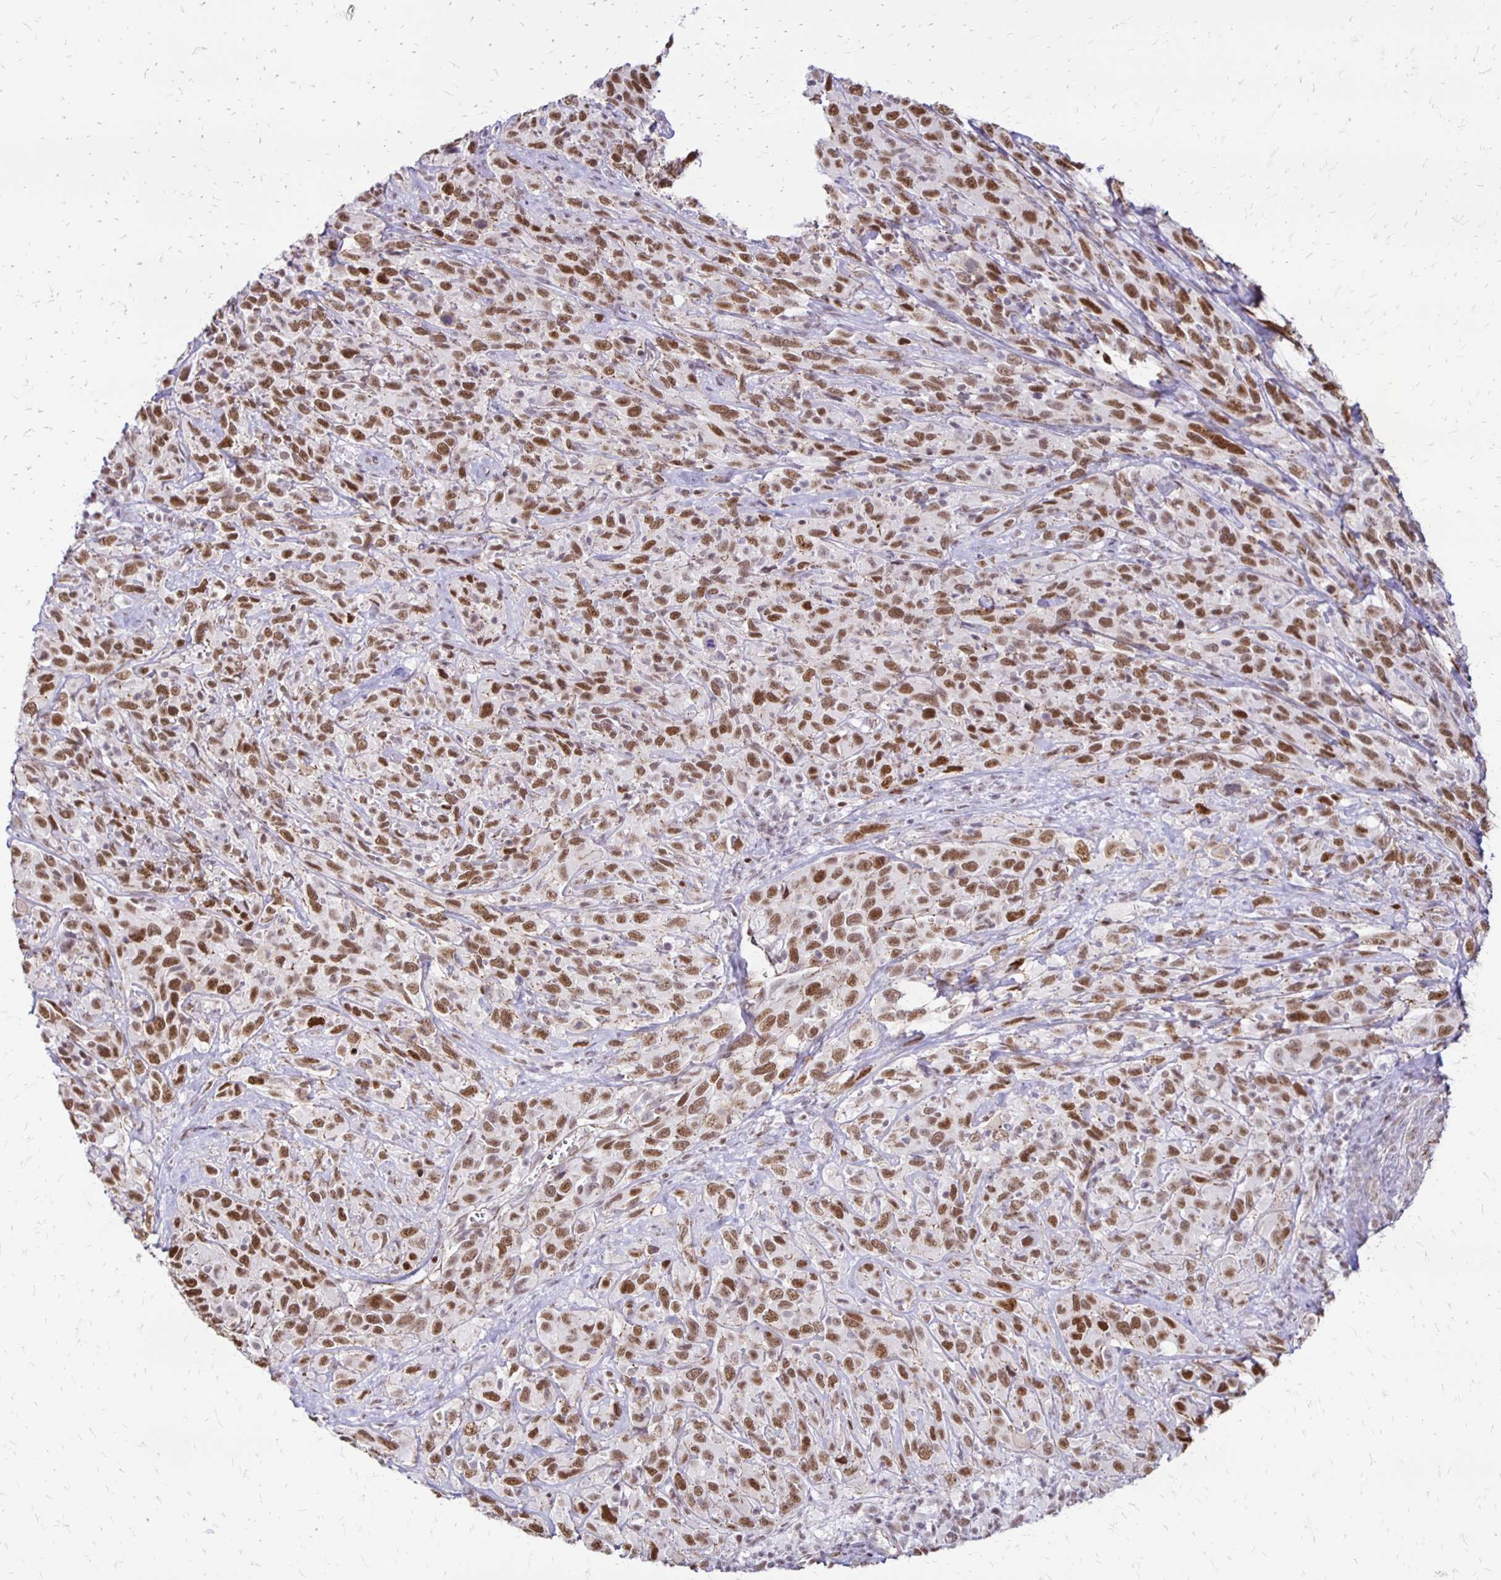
{"staining": {"intensity": "moderate", "quantity": ">75%", "location": "nuclear"}, "tissue": "cervical cancer", "cell_type": "Tumor cells", "image_type": "cancer", "snomed": [{"axis": "morphology", "description": "Normal tissue, NOS"}, {"axis": "morphology", "description": "Squamous cell carcinoma, NOS"}, {"axis": "topography", "description": "Cervix"}], "caption": "Approximately >75% of tumor cells in human cervical squamous cell carcinoma show moderate nuclear protein staining as visualized by brown immunohistochemical staining.", "gene": "DDB2", "patient": {"sex": "female", "age": 51}}